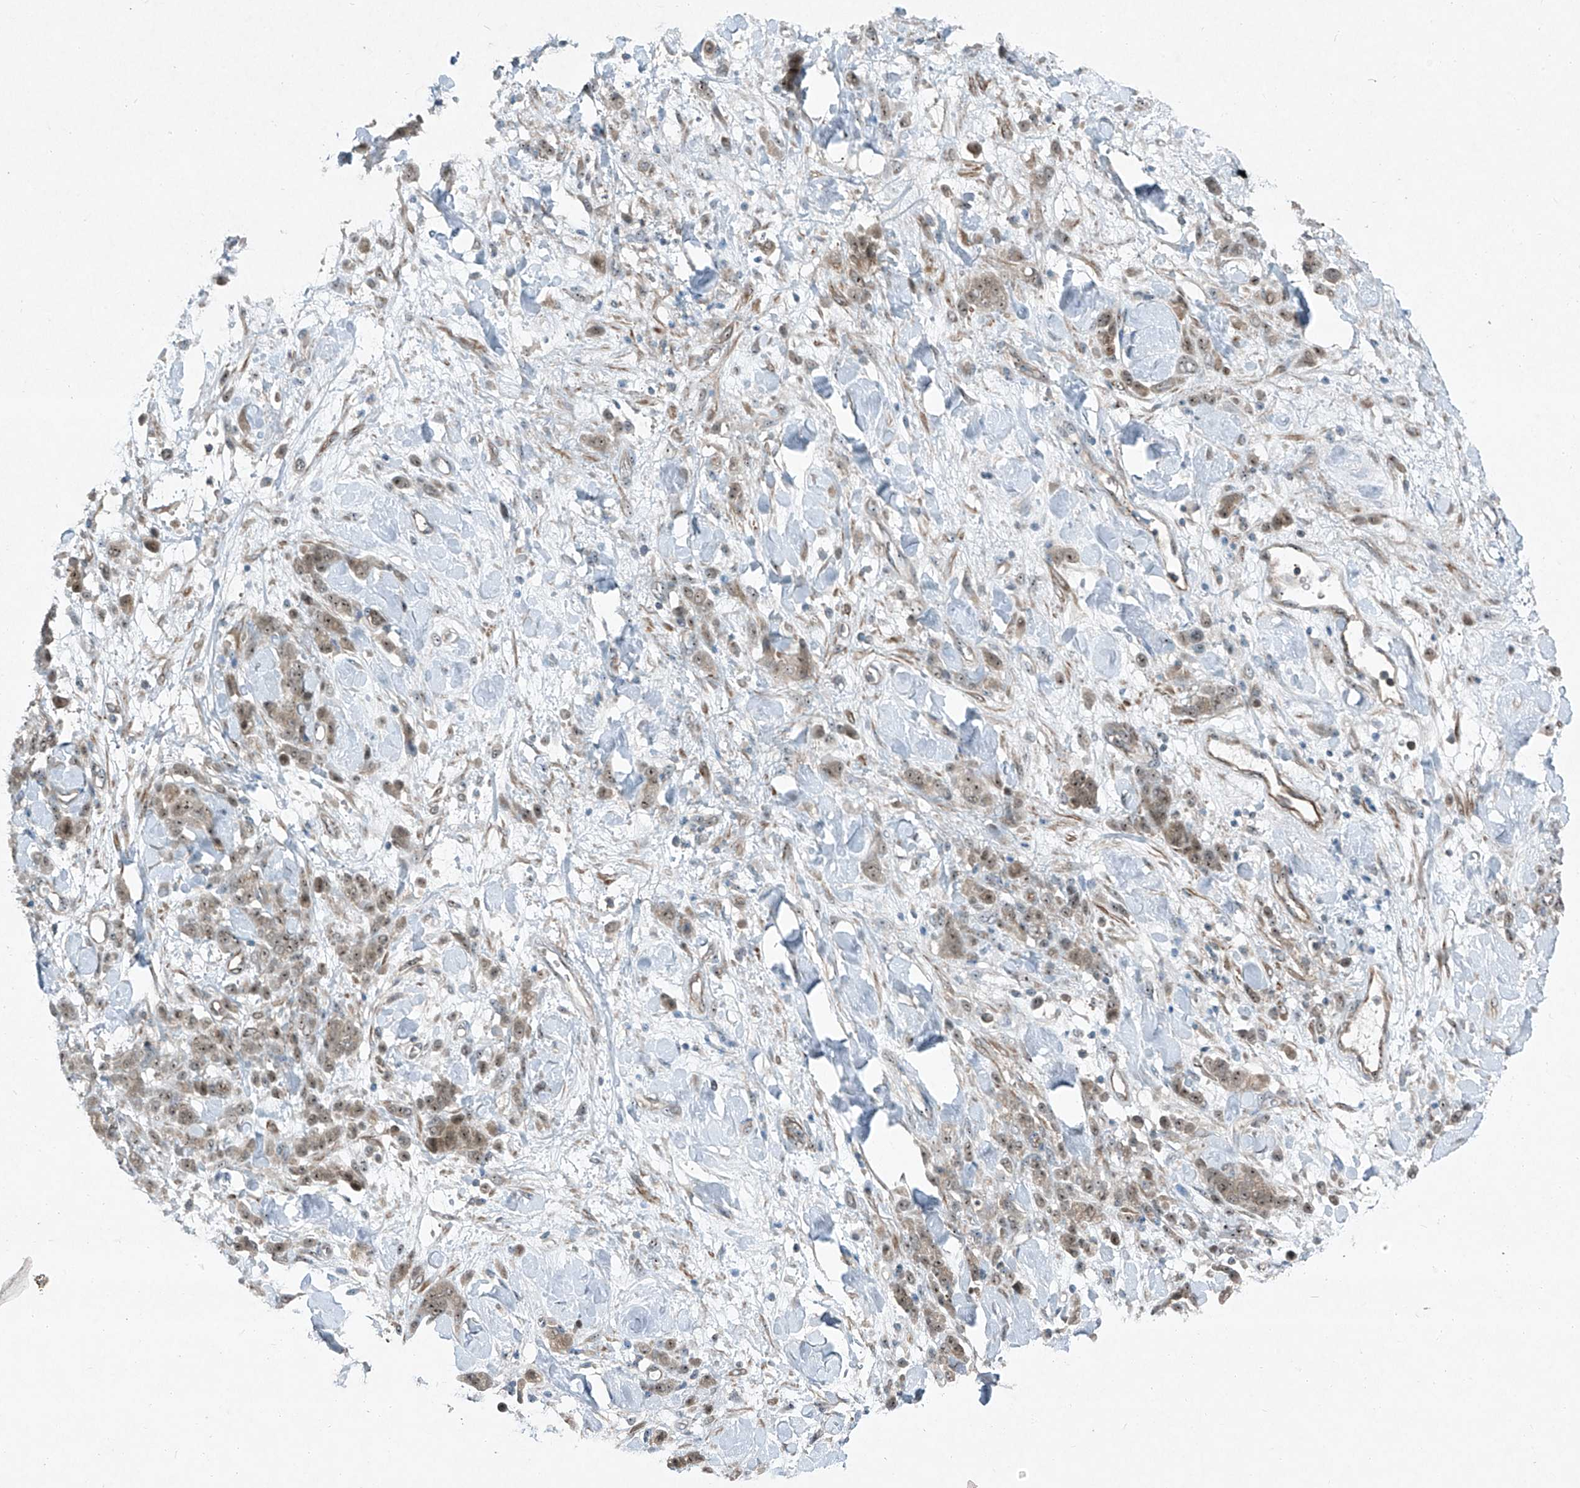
{"staining": {"intensity": "weak", "quantity": ">75%", "location": "nuclear"}, "tissue": "stomach cancer", "cell_type": "Tumor cells", "image_type": "cancer", "snomed": [{"axis": "morphology", "description": "Normal tissue, NOS"}, {"axis": "morphology", "description": "Adenocarcinoma, NOS"}, {"axis": "topography", "description": "Stomach"}], "caption": "Brown immunohistochemical staining in human stomach adenocarcinoma shows weak nuclear staining in approximately >75% of tumor cells. (brown staining indicates protein expression, while blue staining denotes nuclei).", "gene": "PPCS", "patient": {"sex": "male", "age": 82}}